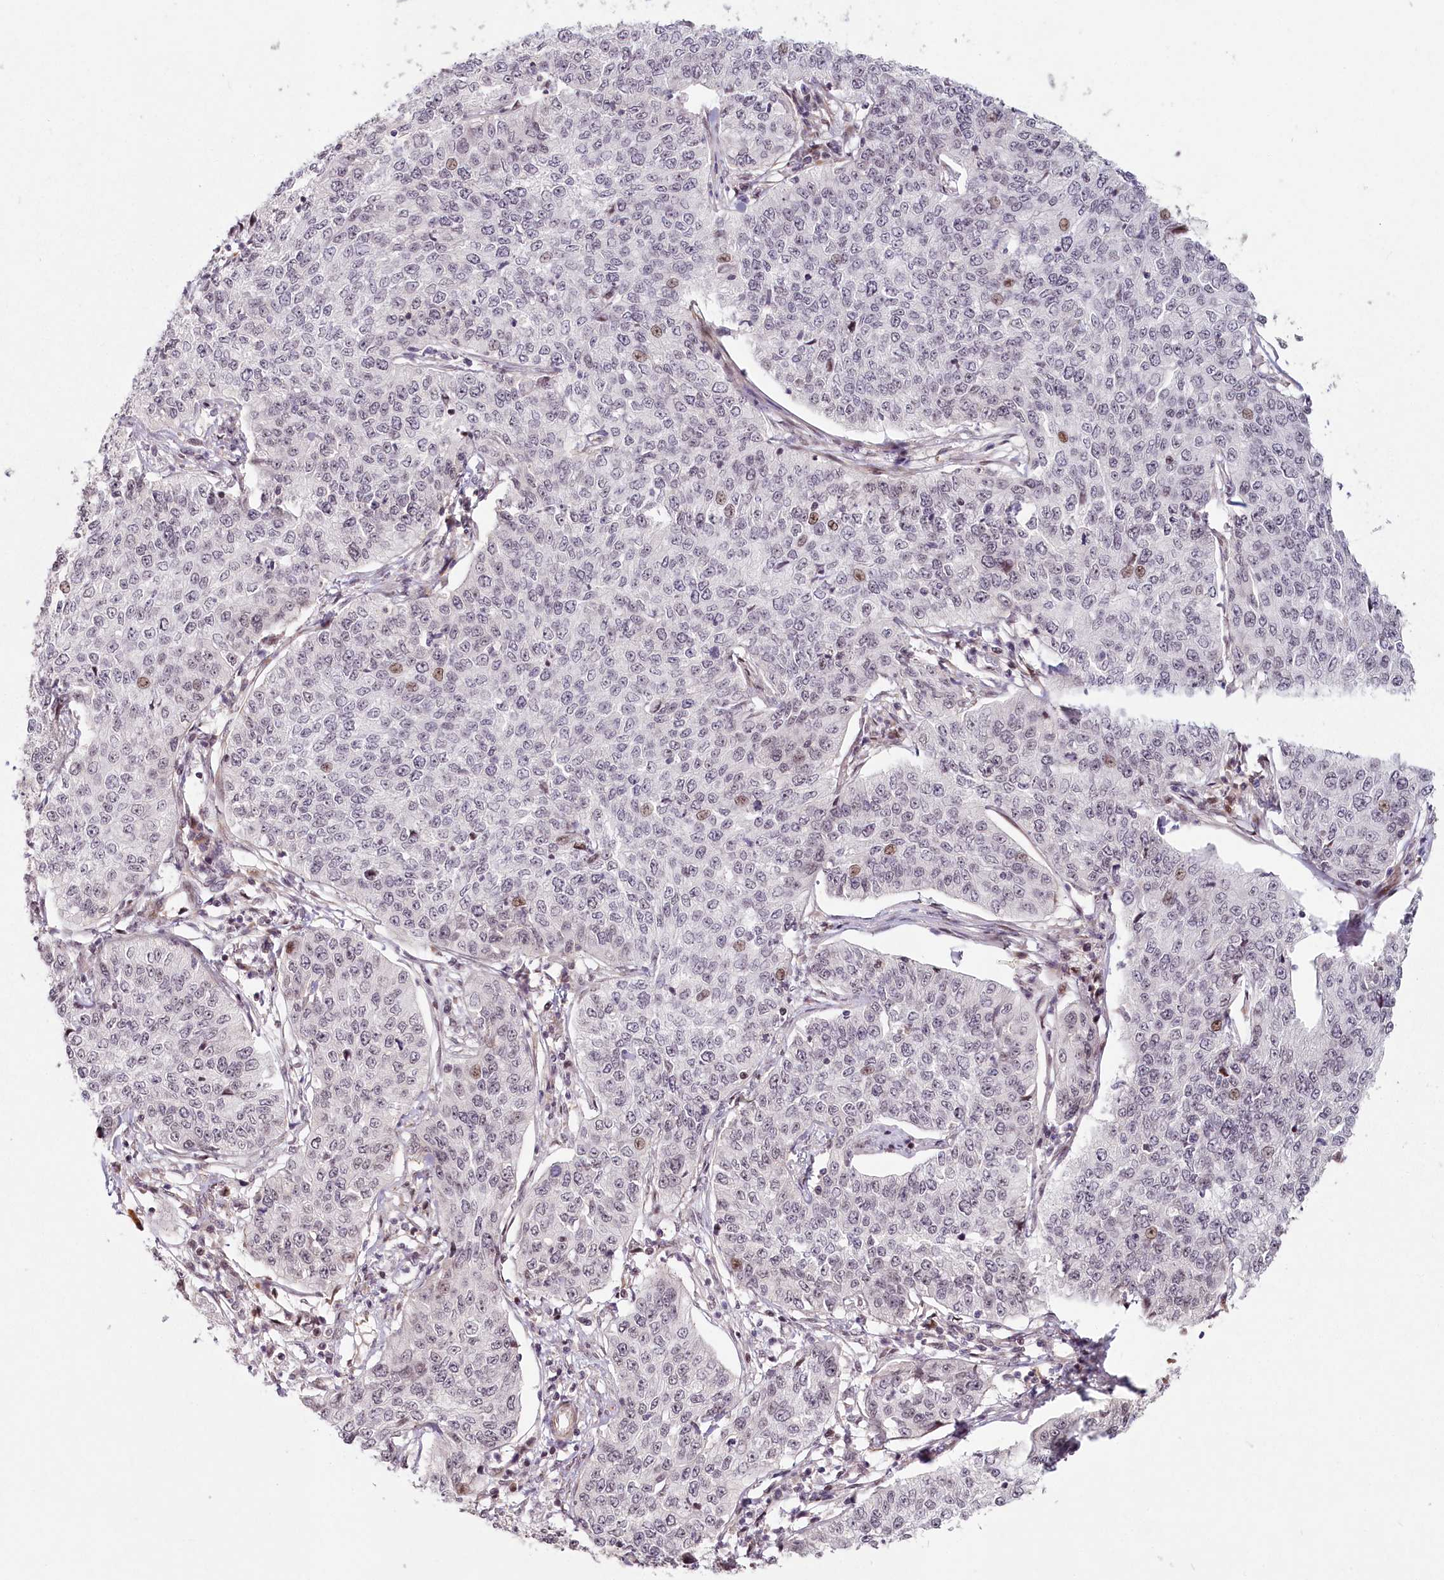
{"staining": {"intensity": "negative", "quantity": "none", "location": "none"}, "tissue": "cervical cancer", "cell_type": "Tumor cells", "image_type": "cancer", "snomed": [{"axis": "morphology", "description": "Squamous cell carcinoma, NOS"}, {"axis": "topography", "description": "Cervix"}], "caption": "DAB (3,3'-diaminobenzidine) immunohistochemical staining of human cervical squamous cell carcinoma reveals no significant staining in tumor cells.", "gene": "FAM204A", "patient": {"sex": "female", "age": 35}}